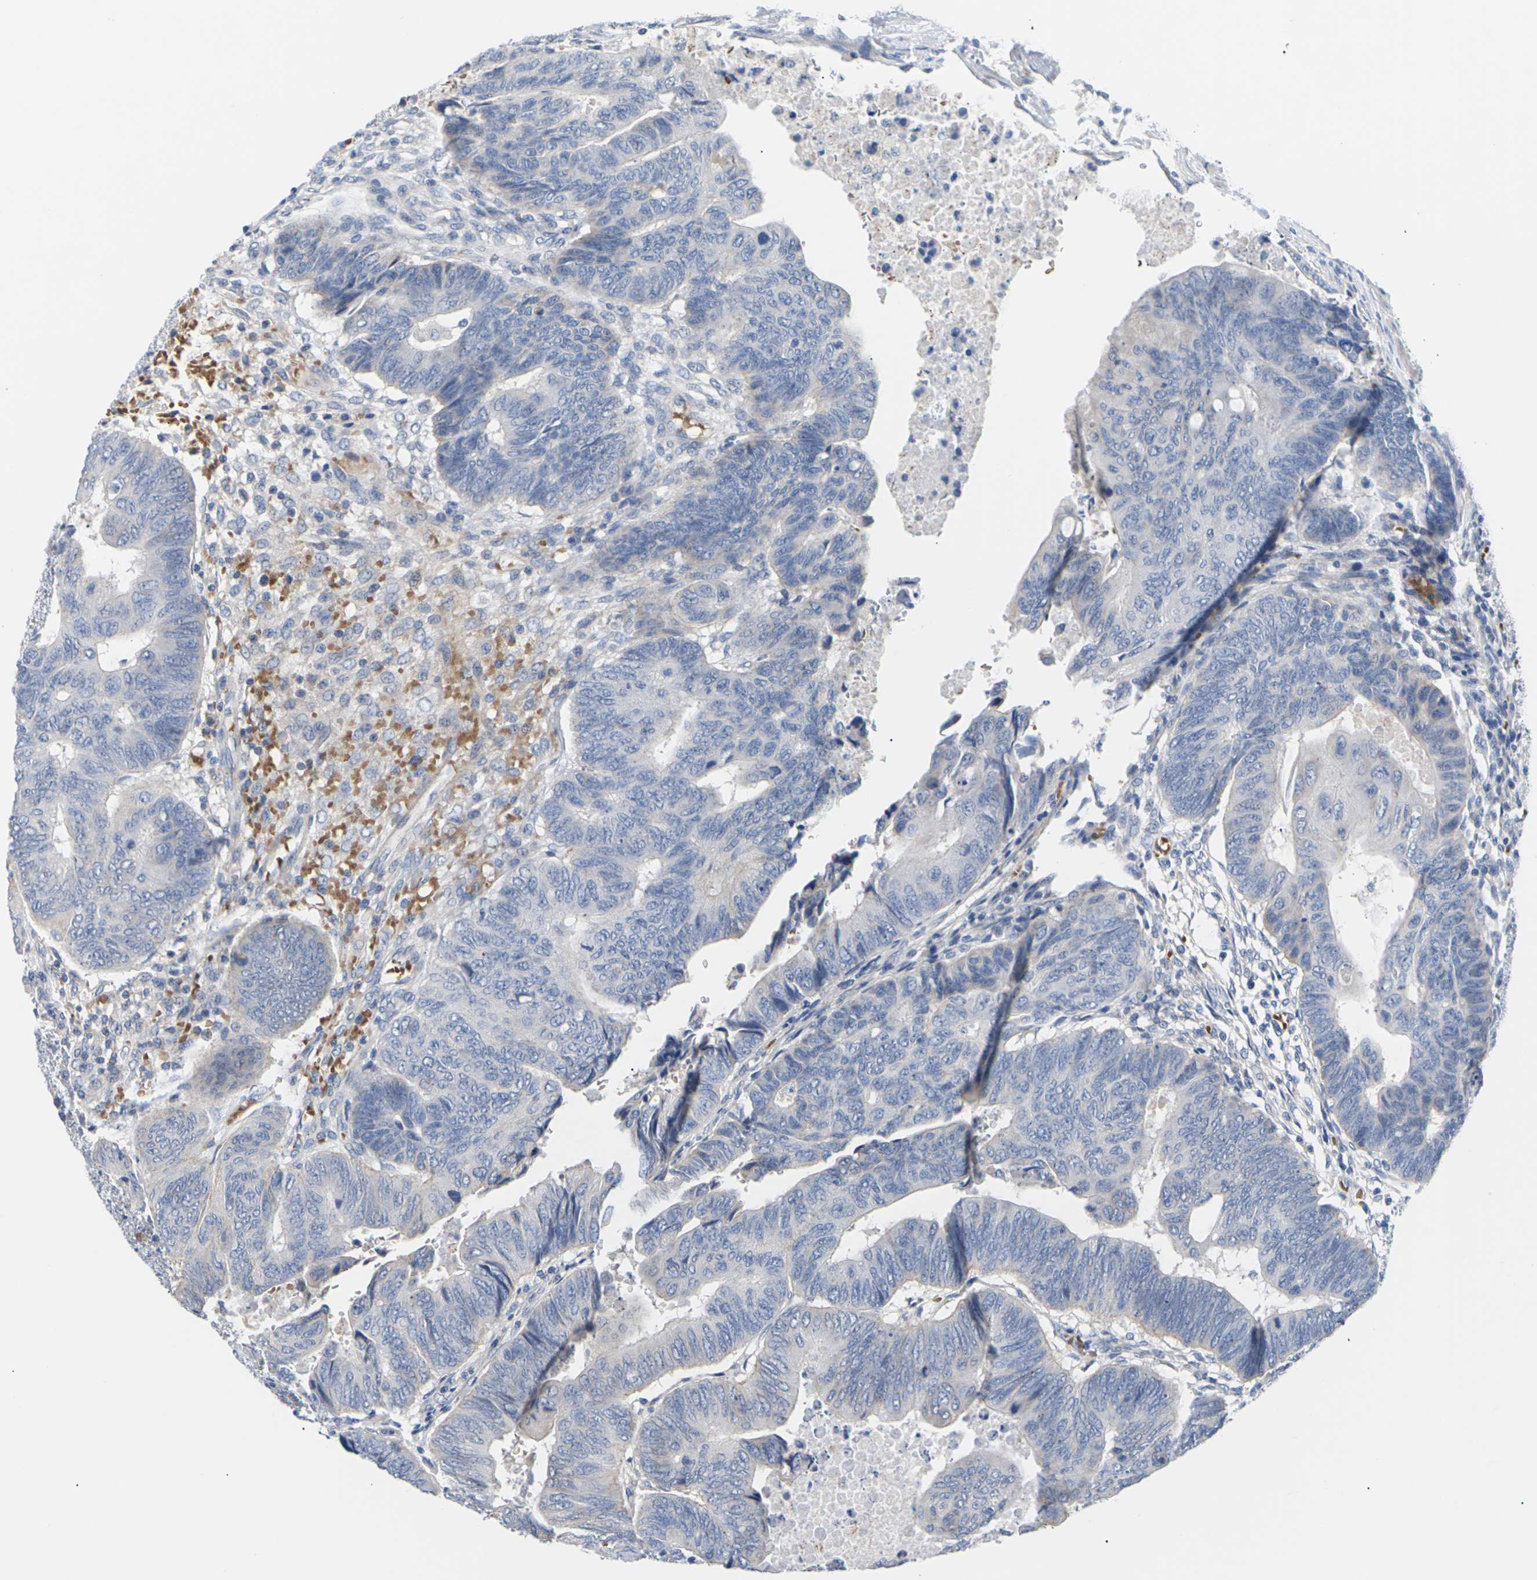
{"staining": {"intensity": "negative", "quantity": "none", "location": "none"}, "tissue": "colorectal cancer", "cell_type": "Tumor cells", "image_type": "cancer", "snomed": [{"axis": "morphology", "description": "Normal tissue, NOS"}, {"axis": "morphology", "description": "Adenocarcinoma, NOS"}, {"axis": "topography", "description": "Rectum"}, {"axis": "topography", "description": "Peripheral nerve tissue"}], "caption": "The micrograph reveals no staining of tumor cells in colorectal cancer (adenocarcinoma).", "gene": "TMCO4", "patient": {"sex": "male", "age": 92}}